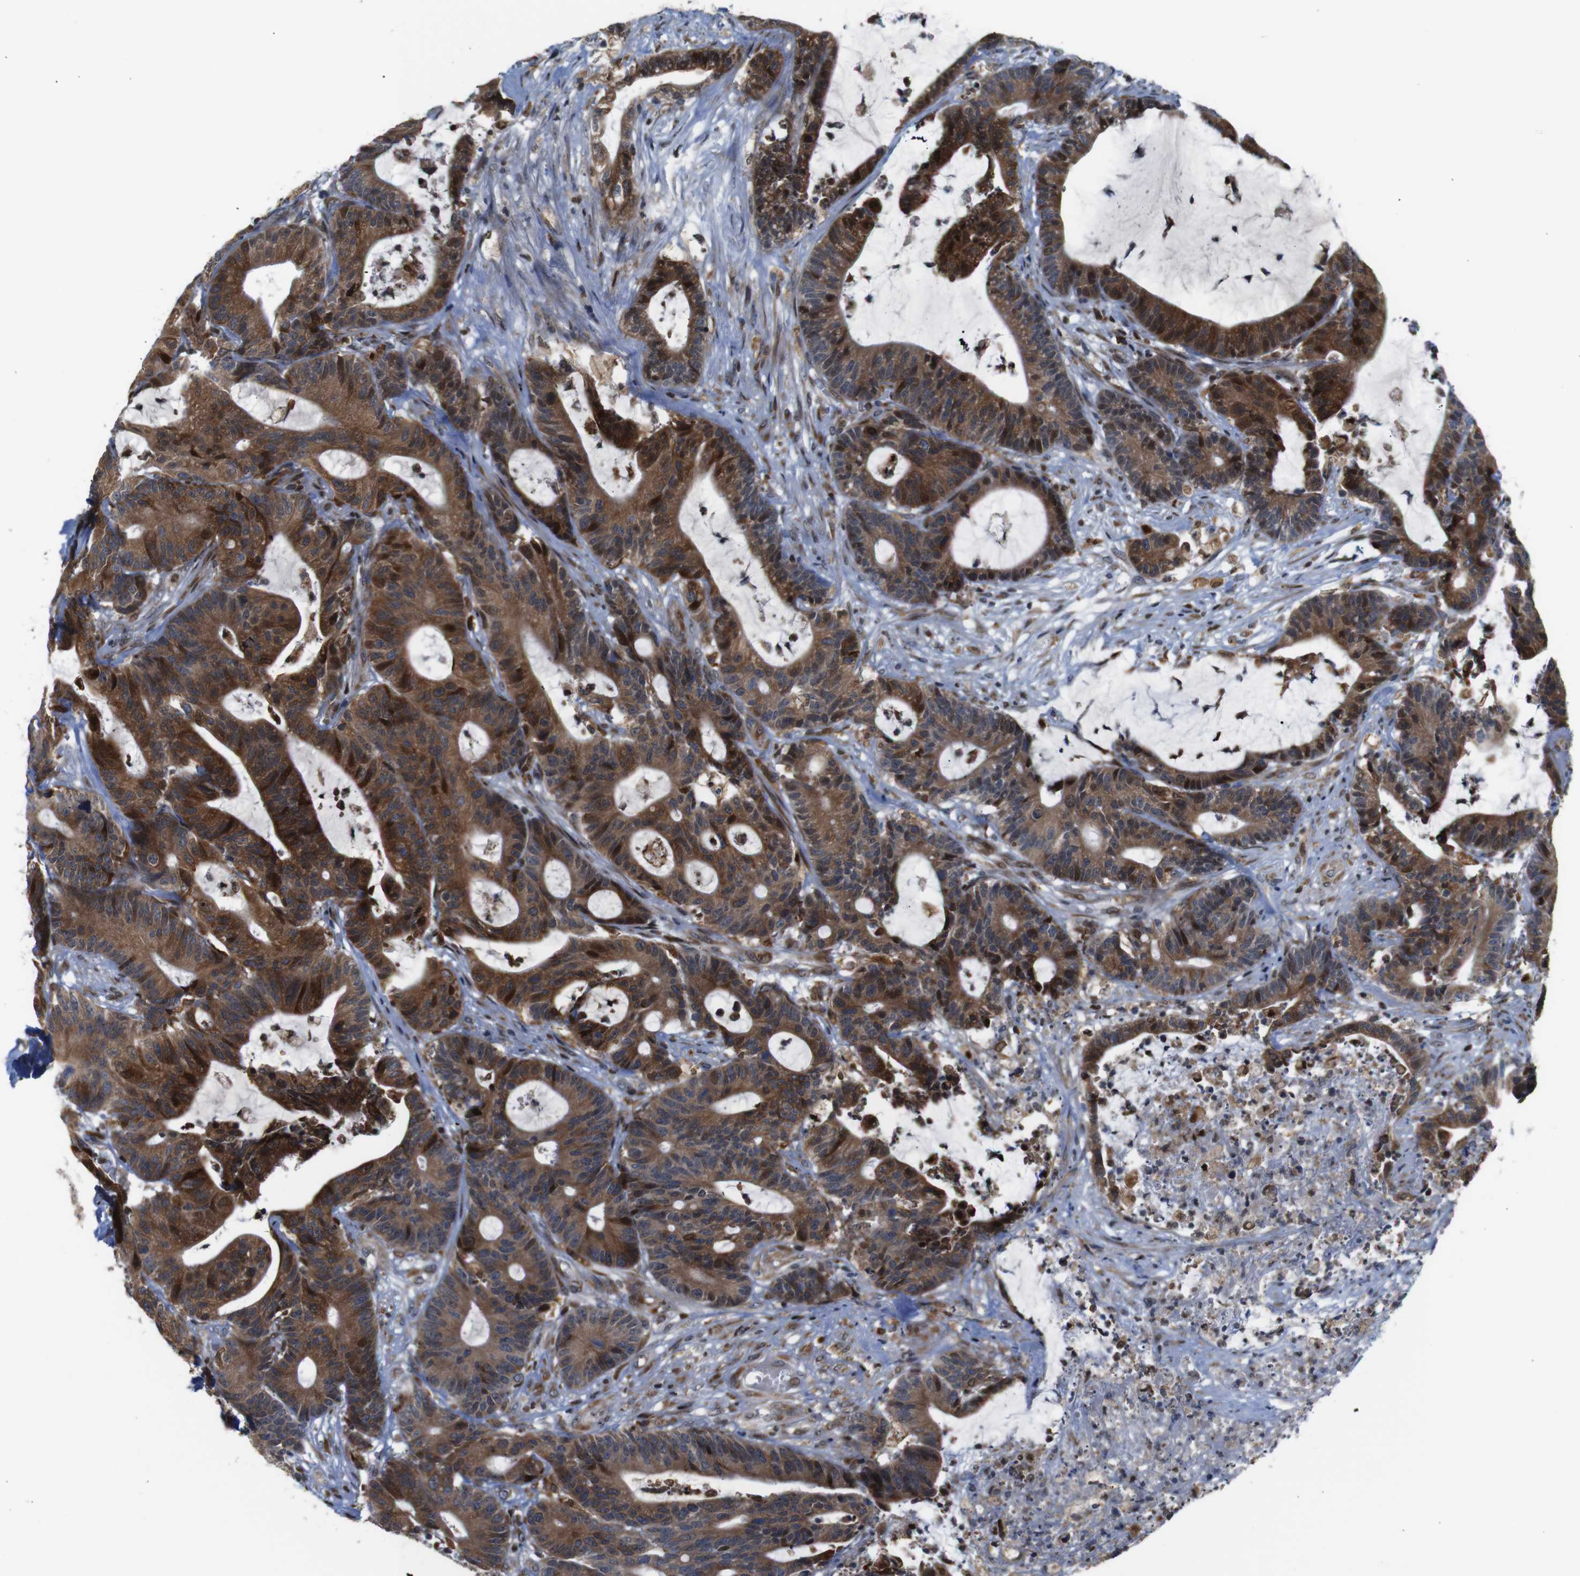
{"staining": {"intensity": "strong", "quantity": ">75%", "location": "cytoplasmic/membranous"}, "tissue": "colorectal cancer", "cell_type": "Tumor cells", "image_type": "cancer", "snomed": [{"axis": "morphology", "description": "Adenocarcinoma, NOS"}, {"axis": "topography", "description": "Colon"}], "caption": "Protein staining of colorectal cancer (adenocarcinoma) tissue exhibits strong cytoplasmic/membranous expression in about >75% of tumor cells.", "gene": "PTPN1", "patient": {"sex": "female", "age": 84}}